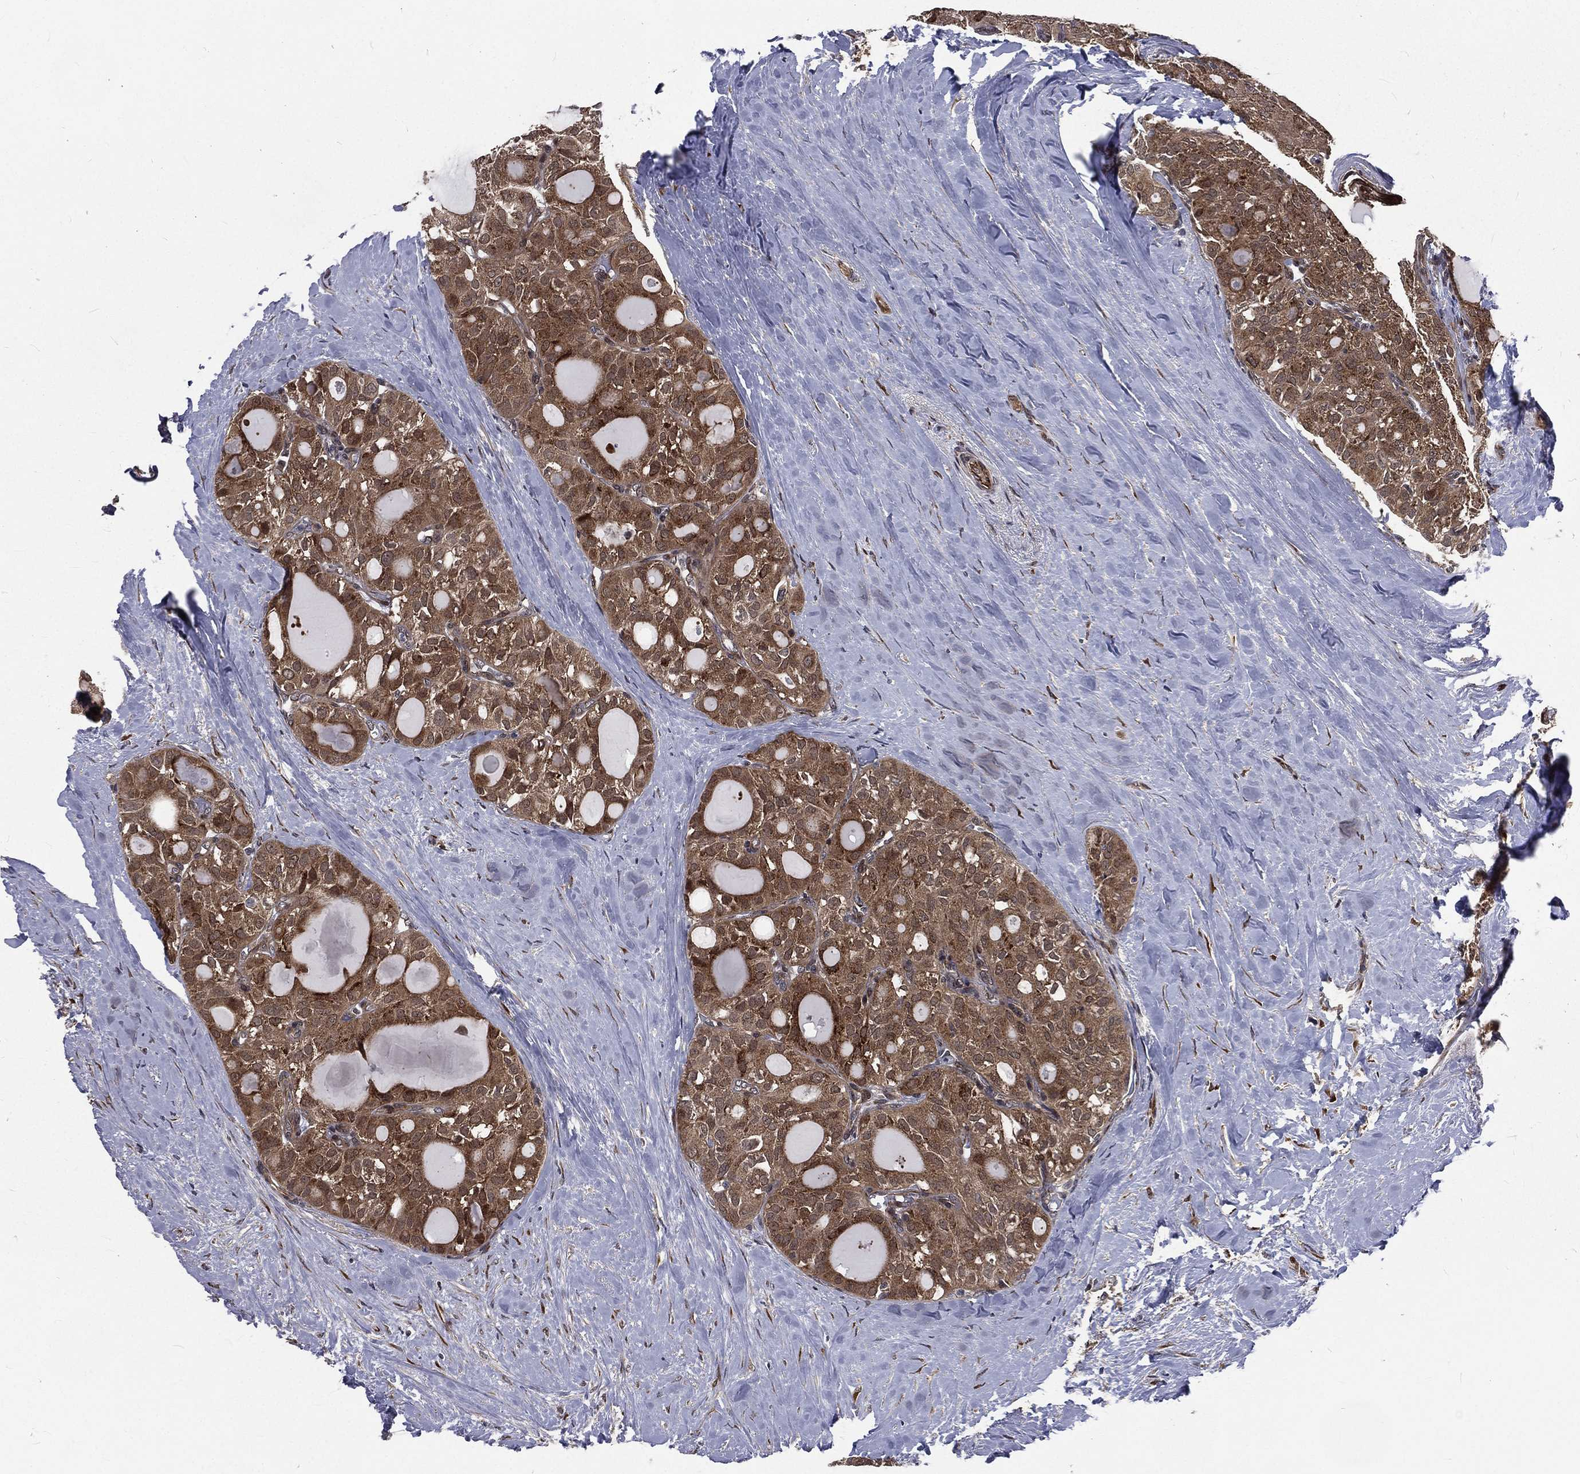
{"staining": {"intensity": "moderate", "quantity": ">75%", "location": "cytoplasmic/membranous"}, "tissue": "thyroid cancer", "cell_type": "Tumor cells", "image_type": "cancer", "snomed": [{"axis": "morphology", "description": "Follicular adenoma carcinoma, NOS"}, {"axis": "topography", "description": "Thyroid gland"}], "caption": "Follicular adenoma carcinoma (thyroid) tissue exhibits moderate cytoplasmic/membranous expression in about >75% of tumor cells", "gene": "ARL3", "patient": {"sex": "male", "age": 75}}